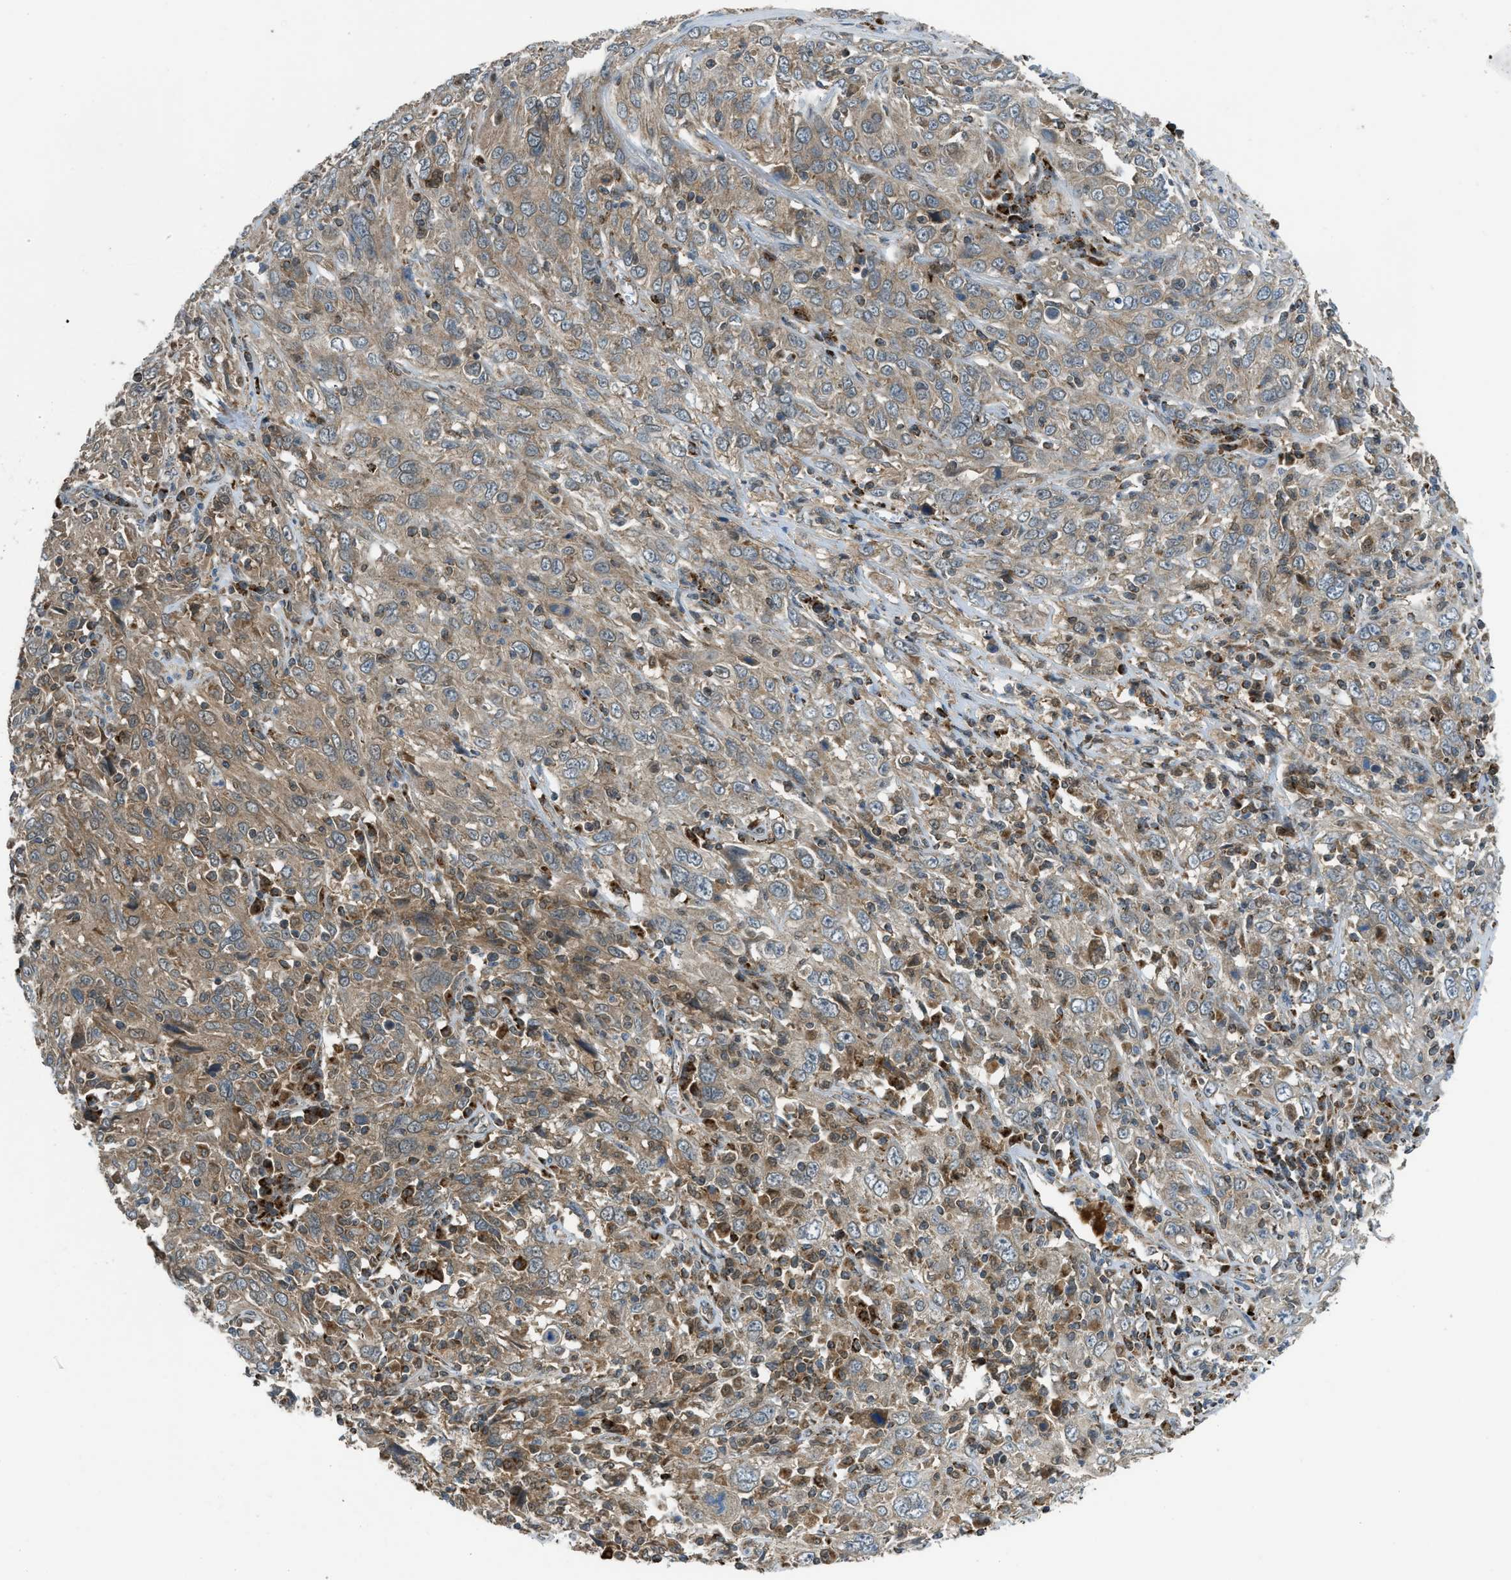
{"staining": {"intensity": "moderate", "quantity": ">75%", "location": "cytoplasmic/membranous"}, "tissue": "cervical cancer", "cell_type": "Tumor cells", "image_type": "cancer", "snomed": [{"axis": "morphology", "description": "Squamous cell carcinoma, NOS"}, {"axis": "topography", "description": "Cervix"}], "caption": "About >75% of tumor cells in human cervical cancer (squamous cell carcinoma) demonstrate moderate cytoplasmic/membranous protein positivity as visualized by brown immunohistochemical staining.", "gene": "SESN2", "patient": {"sex": "female", "age": 46}}